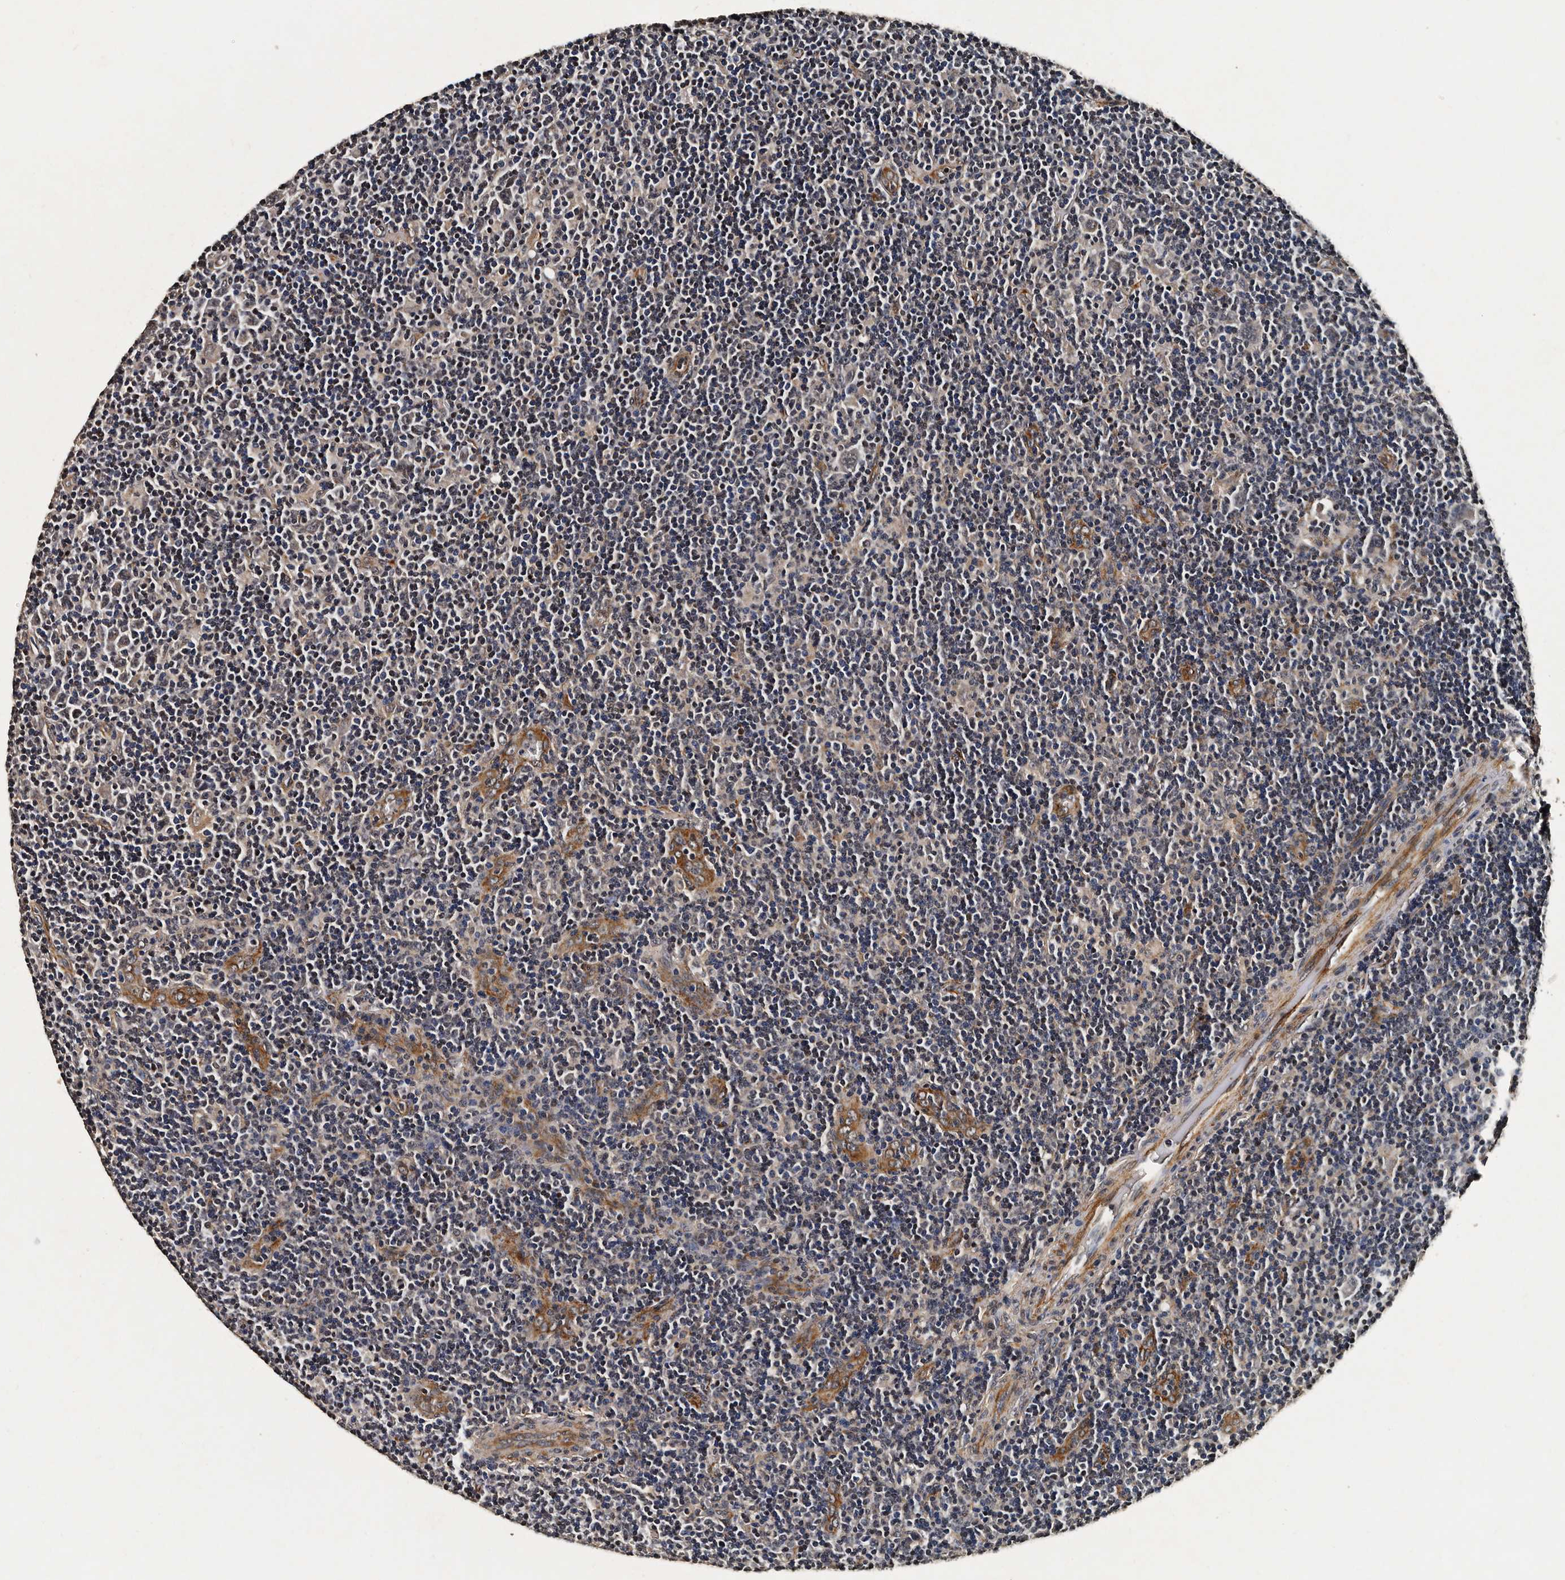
{"staining": {"intensity": "negative", "quantity": "none", "location": "none"}, "tissue": "lymphoma", "cell_type": "Tumor cells", "image_type": "cancer", "snomed": [{"axis": "morphology", "description": "Hodgkin's disease, NOS"}, {"axis": "topography", "description": "Lymph node"}], "caption": "This is an immunohistochemistry (IHC) histopathology image of human Hodgkin's disease. There is no staining in tumor cells.", "gene": "CPNE3", "patient": {"sex": "female", "age": 57}}